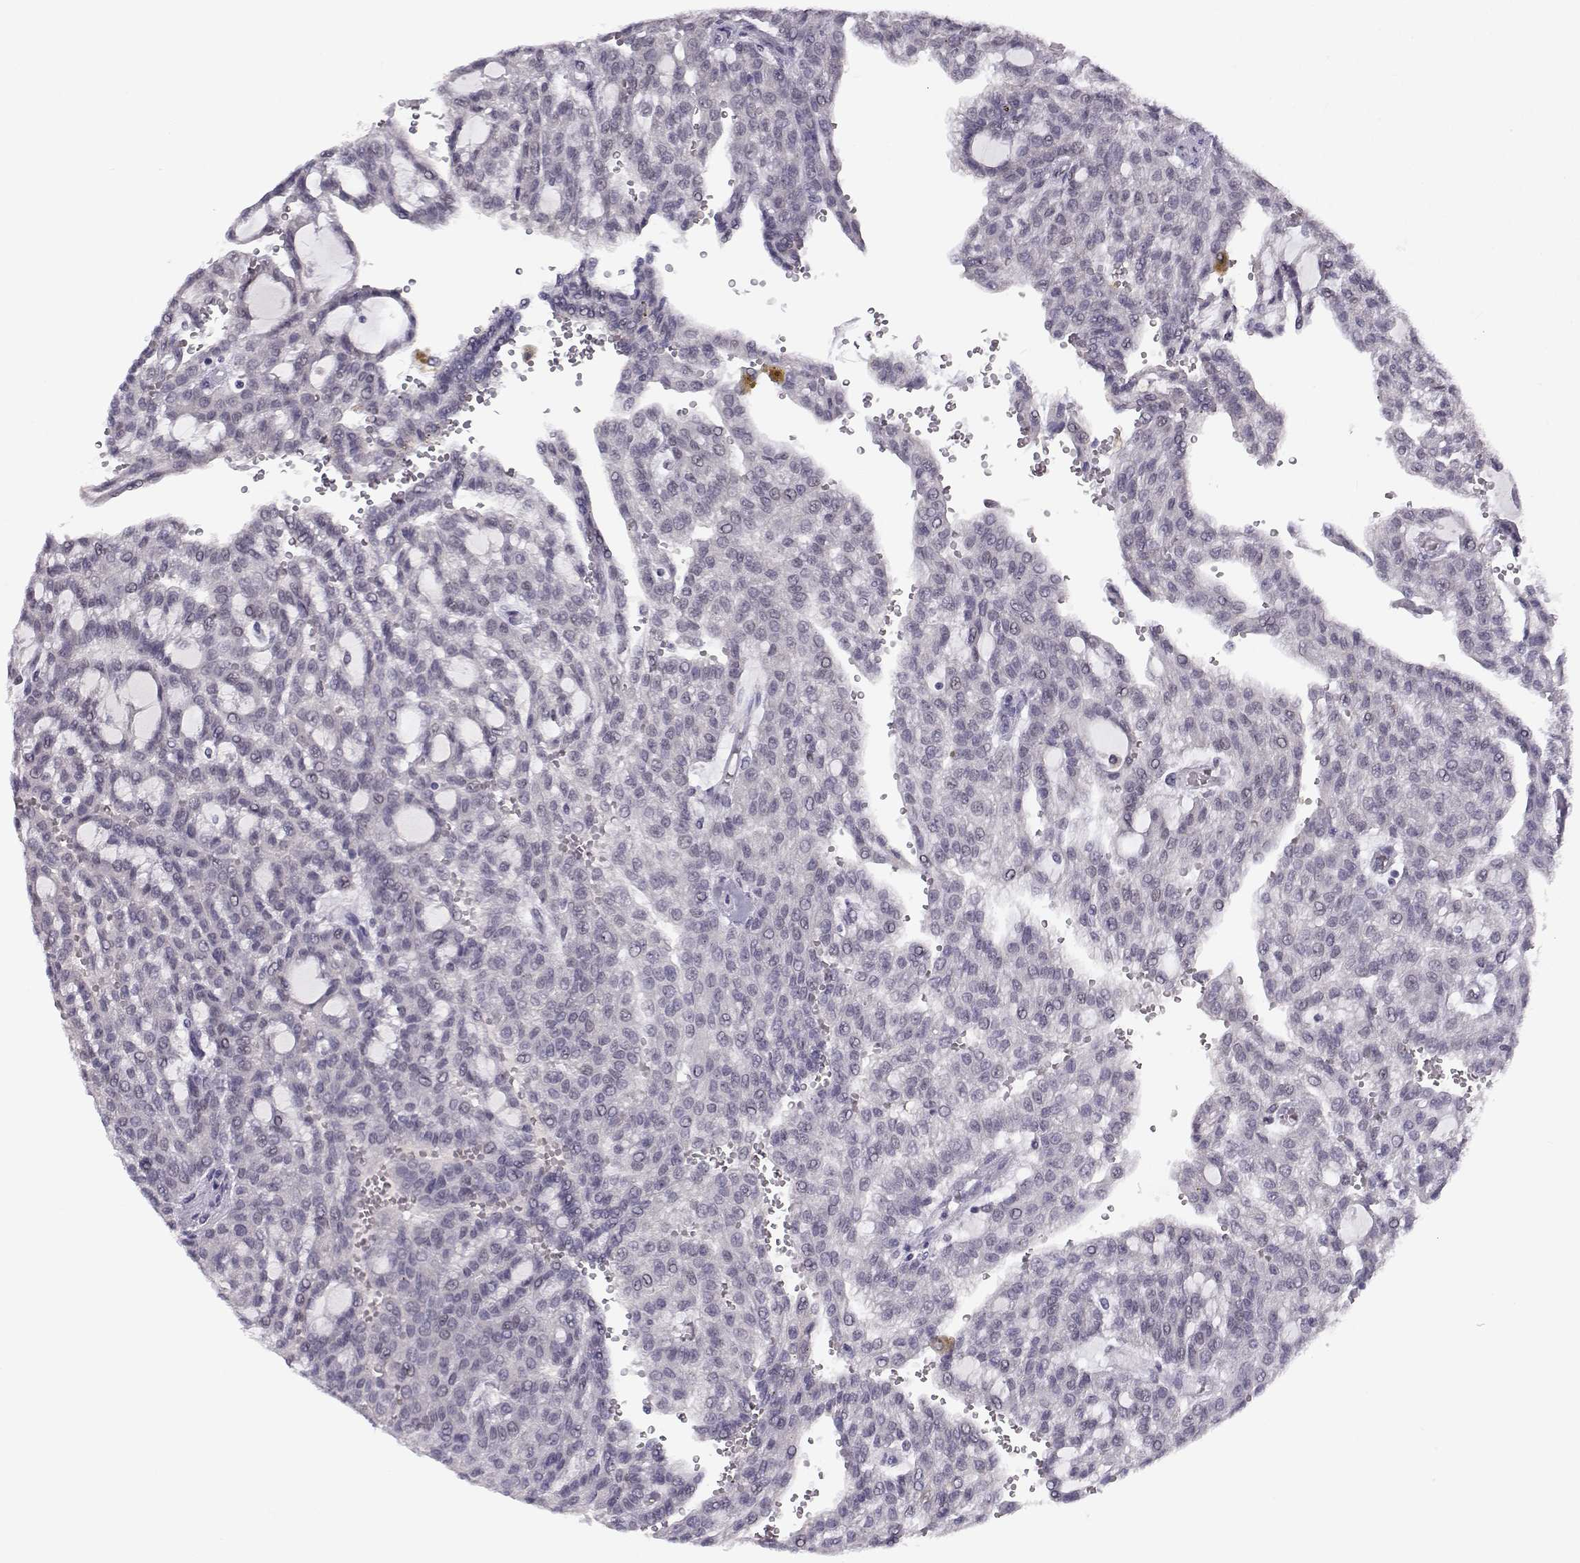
{"staining": {"intensity": "negative", "quantity": "none", "location": "none"}, "tissue": "renal cancer", "cell_type": "Tumor cells", "image_type": "cancer", "snomed": [{"axis": "morphology", "description": "Adenocarcinoma, NOS"}, {"axis": "topography", "description": "Kidney"}], "caption": "Tumor cells show no significant protein expression in adenocarcinoma (renal). Brightfield microscopy of immunohistochemistry stained with DAB (brown) and hematoxylin (blue), captured at high magnification.", "gene": "C16orf86", "patient": {"sex": "male", "age": 63}}